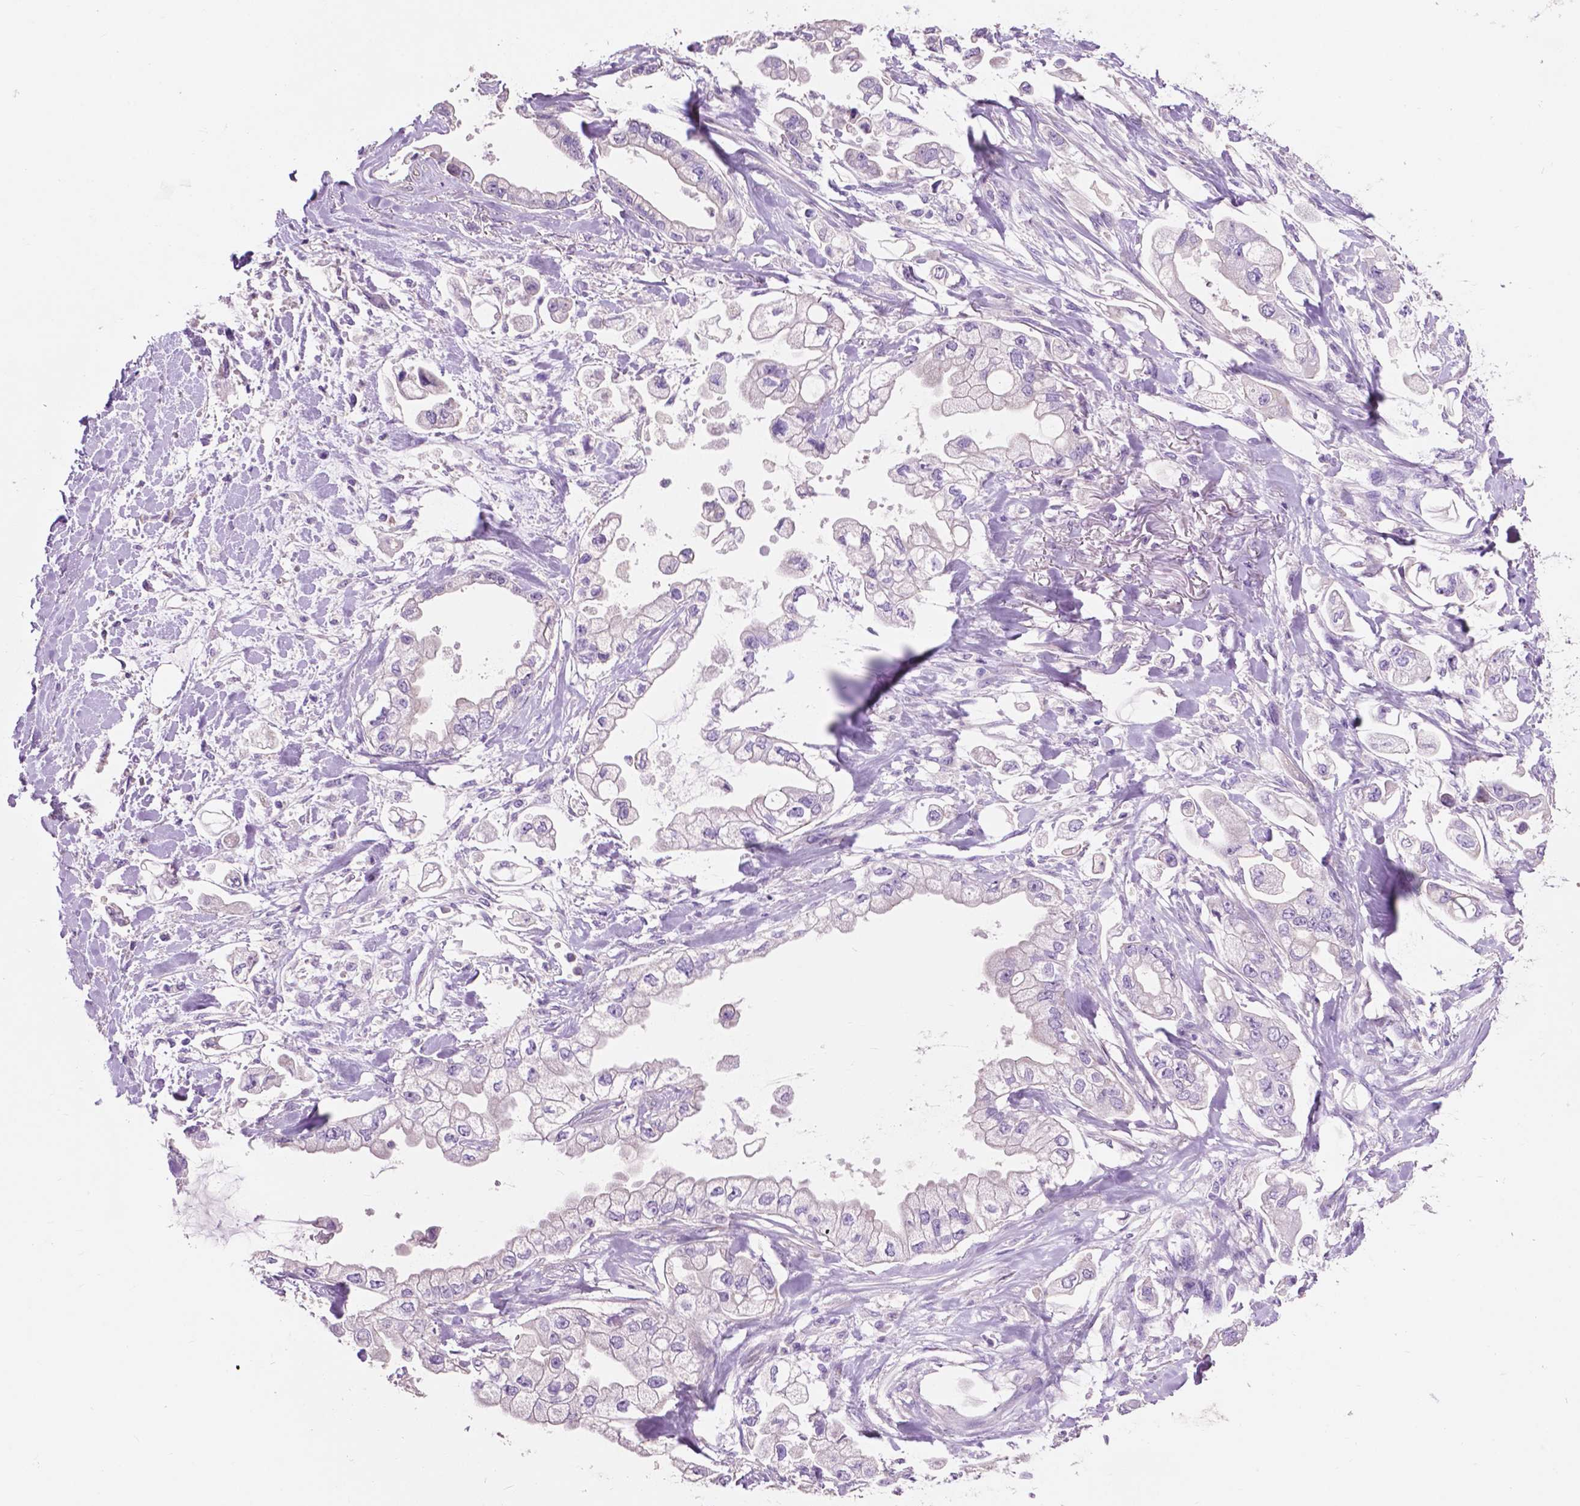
{"staining": {"intensity": "negative", "quantity": "none", "location": "none"}, "tissue": "stomach cancer", "cell_type": "Tumor cells", "image_type": "cancer", "snomed": [{"axis": "morphology", "description": "Adenocarcinoma, NOS"}, {"axis": "topography", "description": "Stomach"}], "caption": "An image of human stomach cancer is negative for staining in tumor cells.", "gene": "CLDN17", "patient": {"sex": "male", "age": 62}}